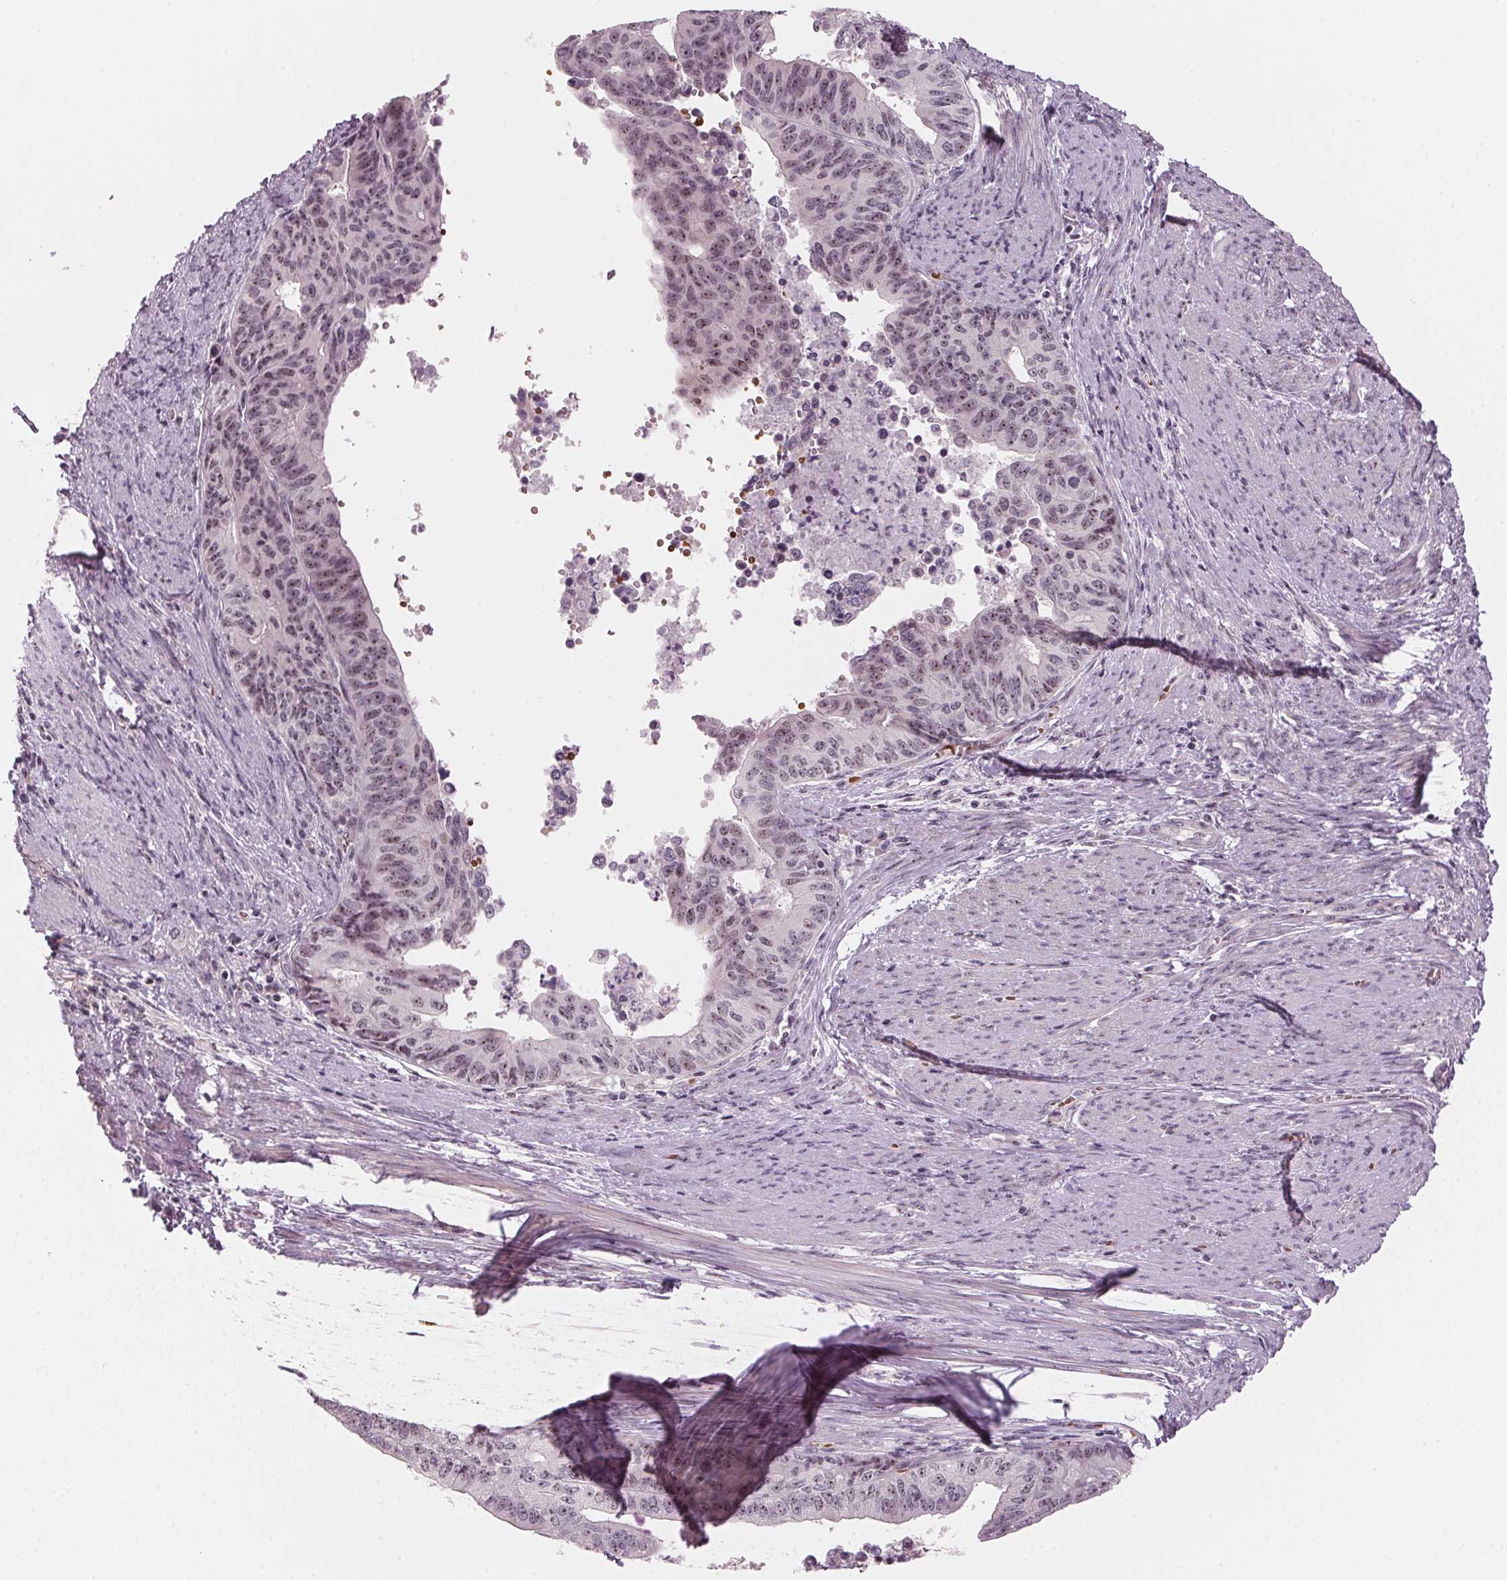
{"staining": {"intensity": "weak", "quantity": "25%-75%", "location": "nuclear"}, "tissue": "endometrial cancer", "cell_type": "Tumor cells", "image_type": "cancer", "snomed": [{"axis": "morphology", "description": "Adenocarcinoma, NOS"}, {"axis": "topography", "description": "Endometrium"}], "caption": "Immunohistochemistry (IHC) of human endometrial adenocarcinoma reveals low levels of weak nuclear expression in about 25%-75% of tumor cells.", "gene": "DNTTIP2", "patient": {"sex": "female", "age": 65}}